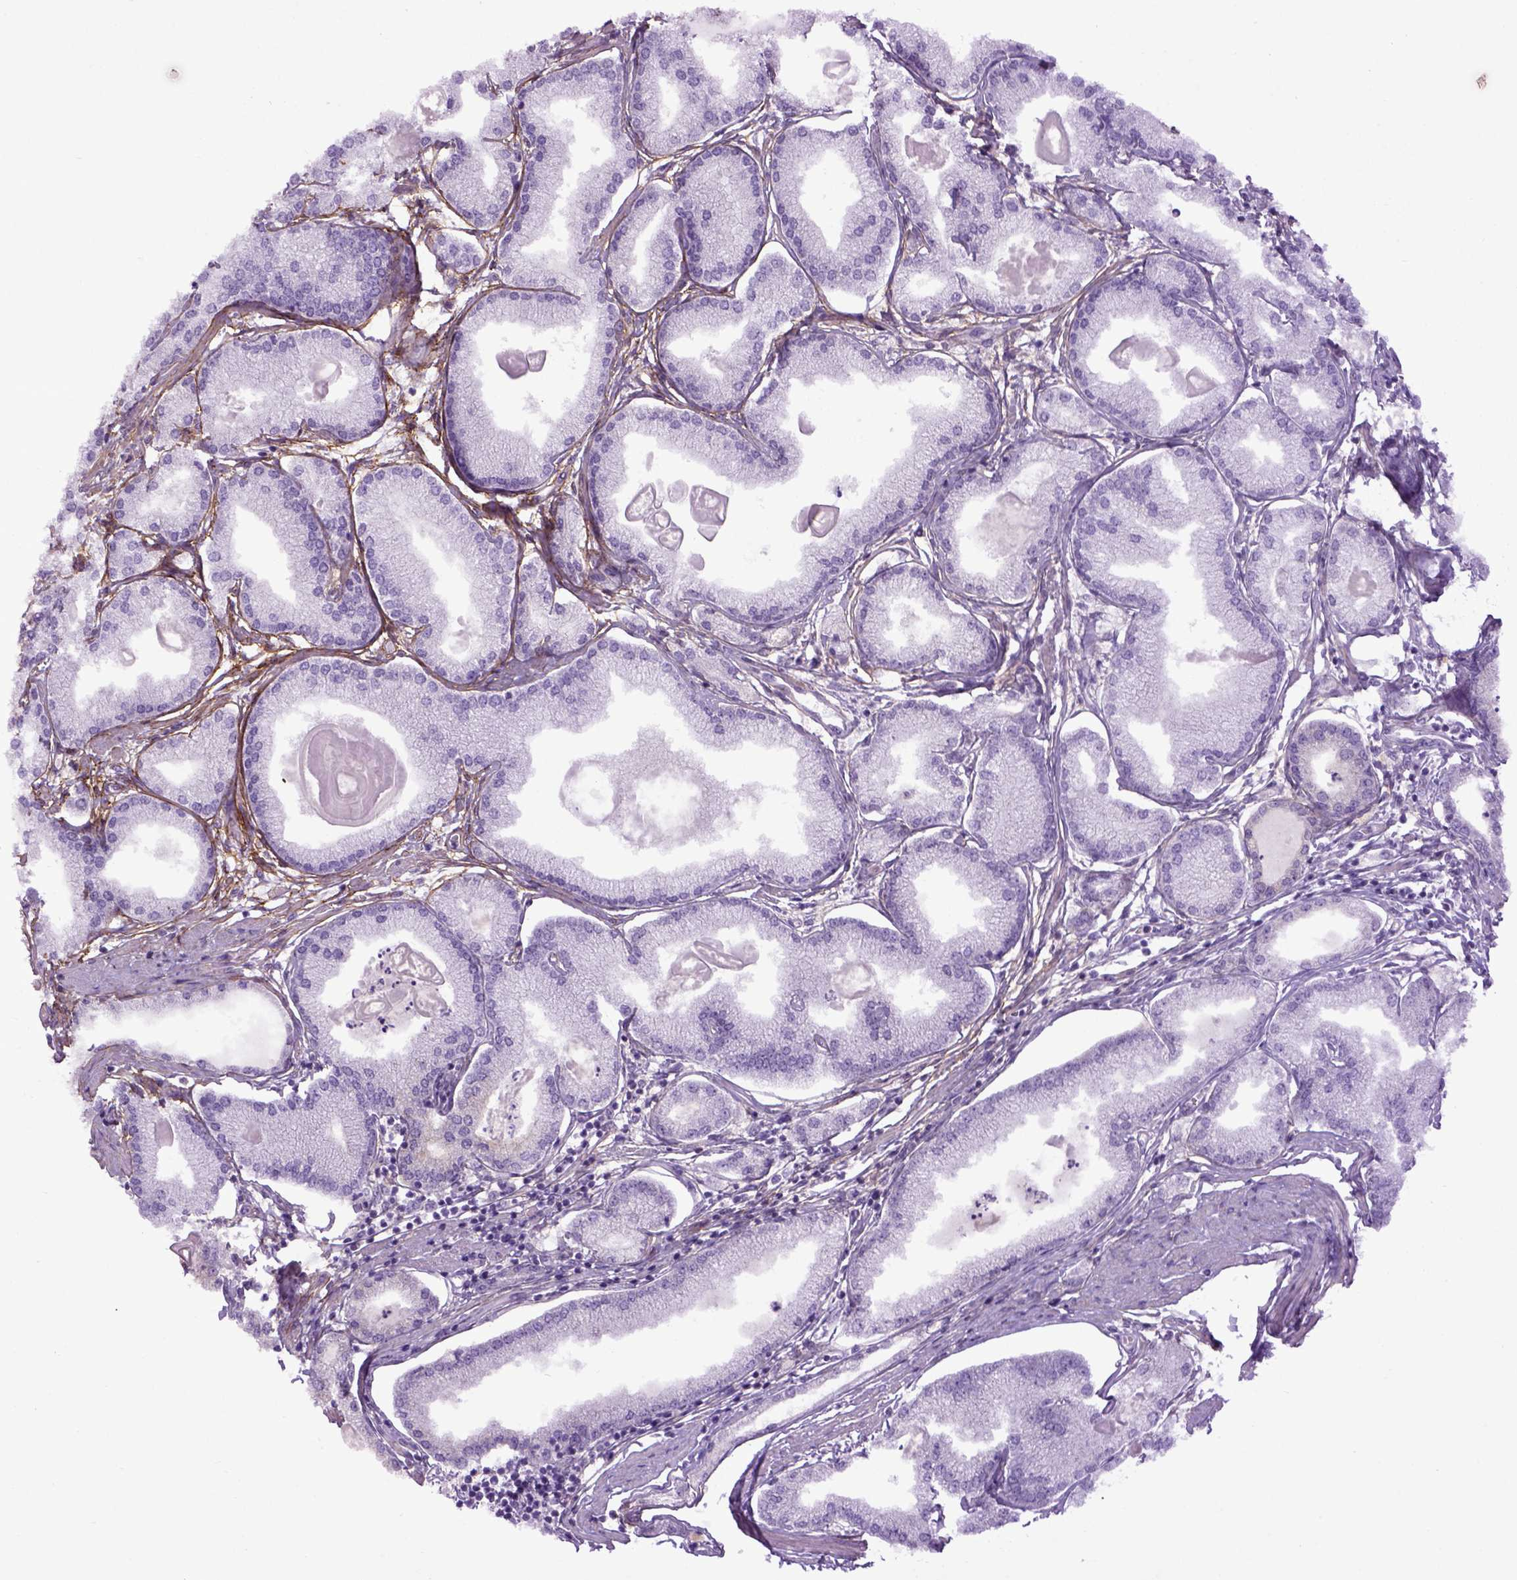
{"staining": {"intensity": "negative", "quantity": "none", "location": "none"}, "tissue": "prostate cancer", "cell_type": "Tumor cells", "image_type": "cancer", "snomed": [{"axis": "morphology", "description": "Adenocarcinoma, High grade"}, {"axis": "topography", "description": "Prostate"}], "caption": "There is no significant positivity in tumor cells of prostate cancer.", "gene": "EMILIN3", "patient": {"sex": "male", "age": 68}}